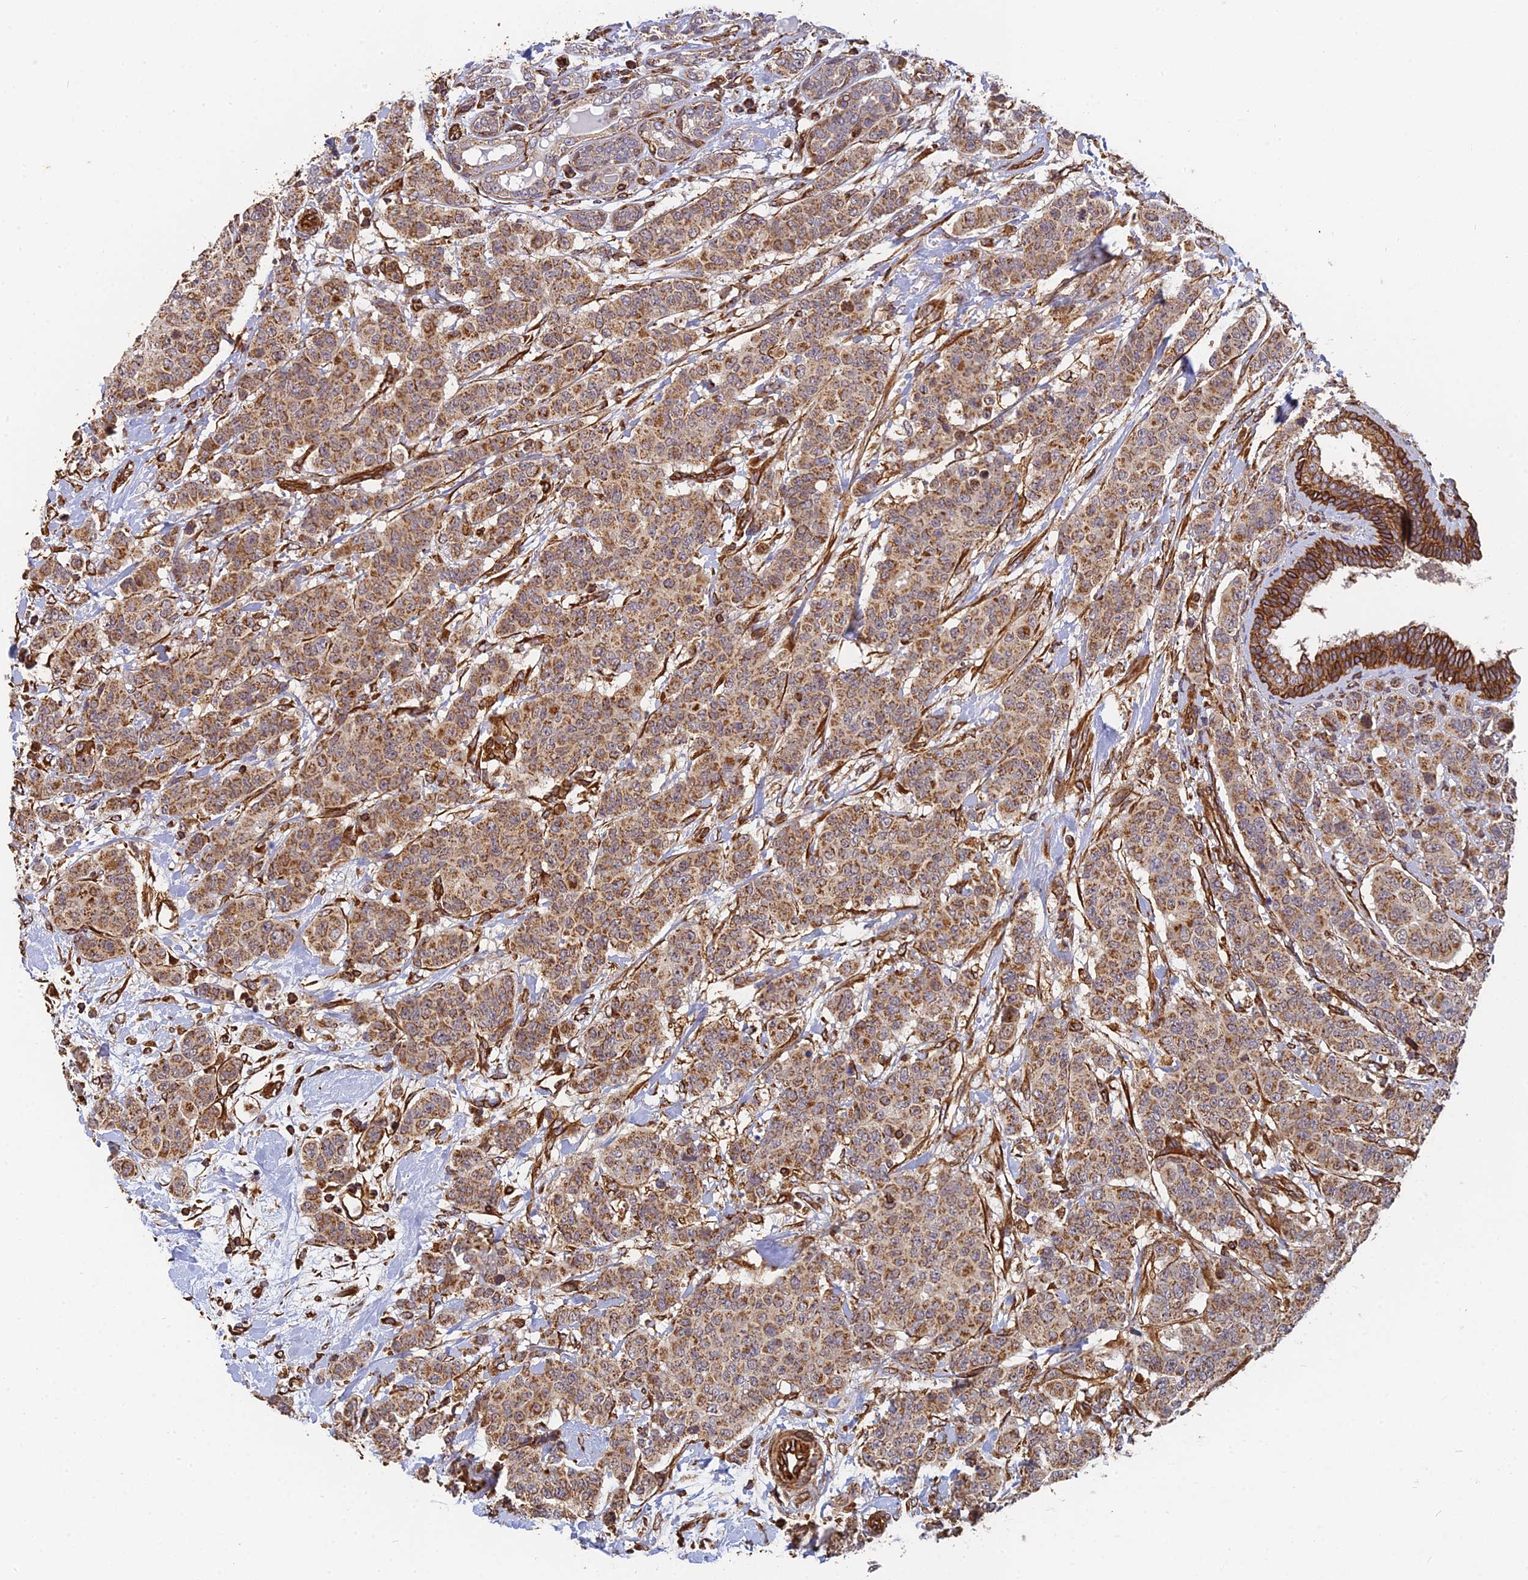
{"staining": {"intensity": "moderate", "quantity": ">75%", "location": "cytoplasmic/membranous"}, "tissue": "breast cancer", "cell_type": "Tumor cells", "image_type": "cancer", "snomed": [{"axis": "morphology", "description": "Duct carcinoma"}, {"axis": "topography", "description": "Breast"}], "caption": "Breast infiltrating ductal carcinoma was stained to show a protein in brown. There is medium levels of moderate cytoplasmic/membranous staining in about >75% of tumor cells.", "gene": "DSTYK", "patient": {"sex": "female", "age": 40}}